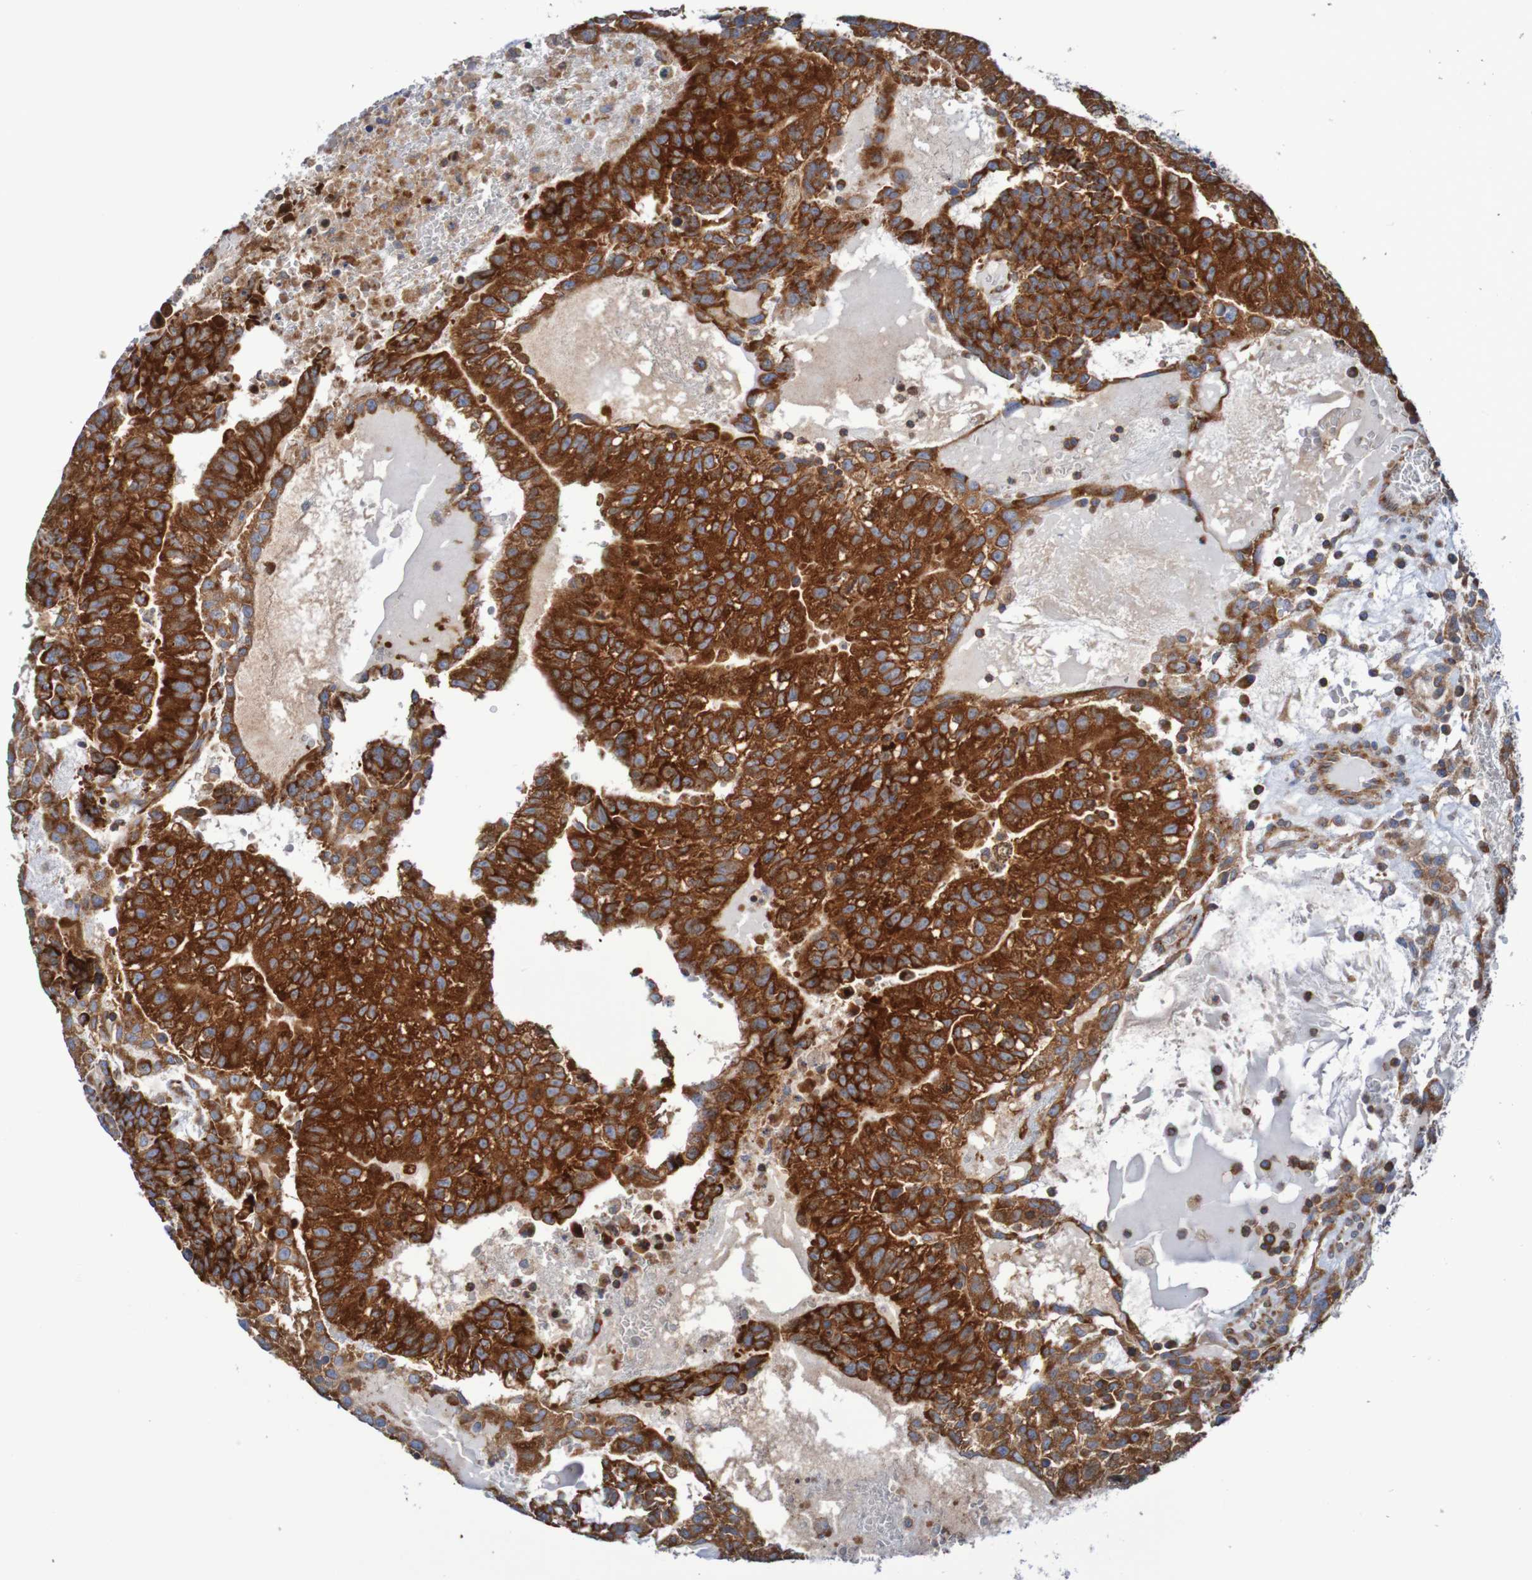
{"staining": {"intensity": "strong", "quantity": ">75%", "location": "cytoplasmic/membranous"}, "tissue": "testis cancer", "cell_type": "Tumor cells", "image_type": "cancer", "snomed": [{"axis": "morphology", "description": "Seminoma, NOS"}, {"axis": "morphology", "description": "Carcinoma, Embryonal, NOS"}, {"axis": "topography", "description": "Testis"}], "caption": "The photomicrograph demonstrates immunohistochemical staining of testis cancer. There is strong cytoplasmic/membranous staining is present in about >75% of tumor cells.", "gene": "FXR2", "patient": {"sex": "male", "age": 52}}